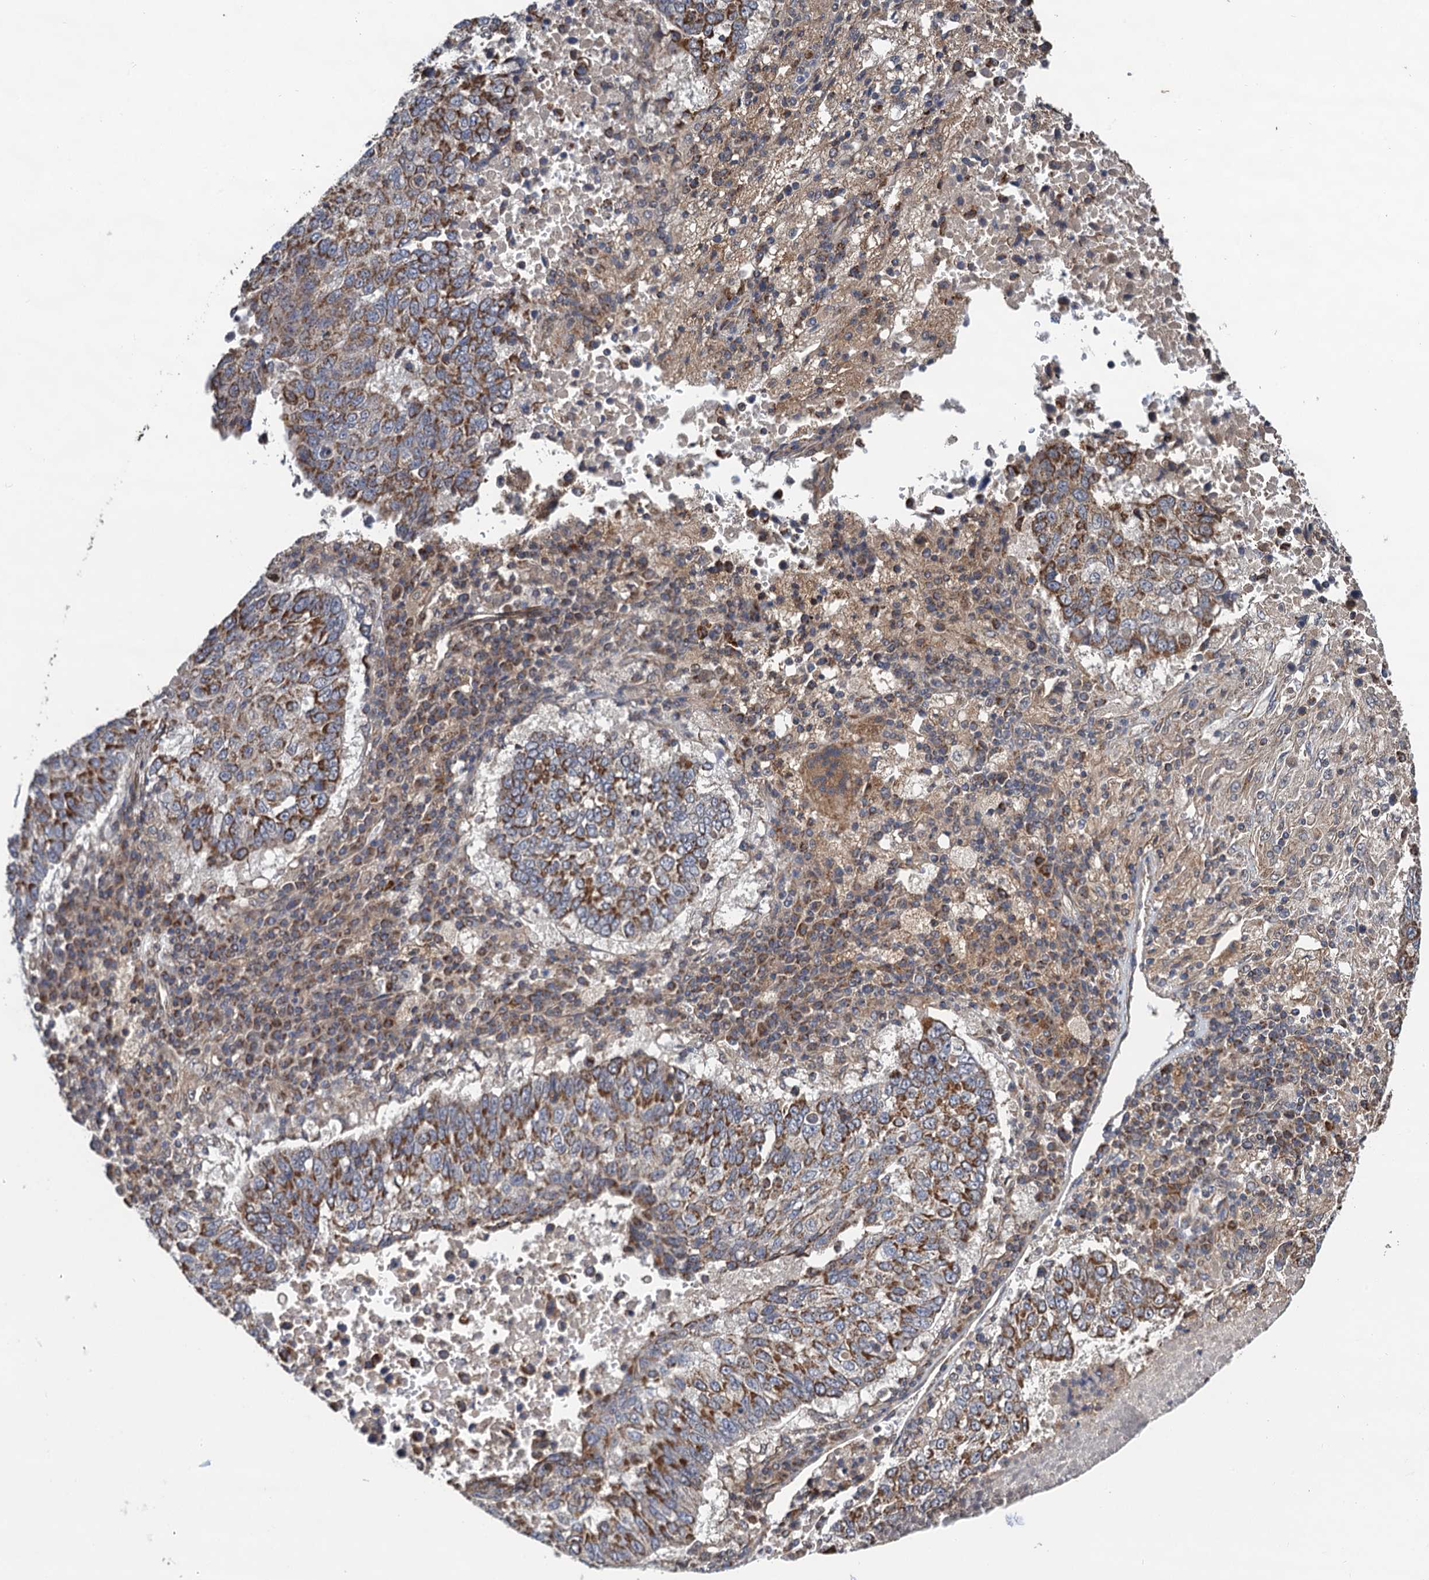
{"staining": {"intensity": "moderate", "quantity": ">75%", "location": "cytoplasmic/membranous"}, "tissue": "lung cancer", "cell_type": "Tumor cells", "image_type": "cancer", "snomed": [{"axis": "morphology", "description": "Squamous cell carcinoma, NOS"}, {"axis": "topography", "description": "Lung"}], "caption": "Moderate cytoplasmic/membranous positivity is seen in approximately >75% of tumor cells in squamous cell carcinoma (lung).", "gene": "CMPK2", "patient": {"sex": "male", "age": 73}}